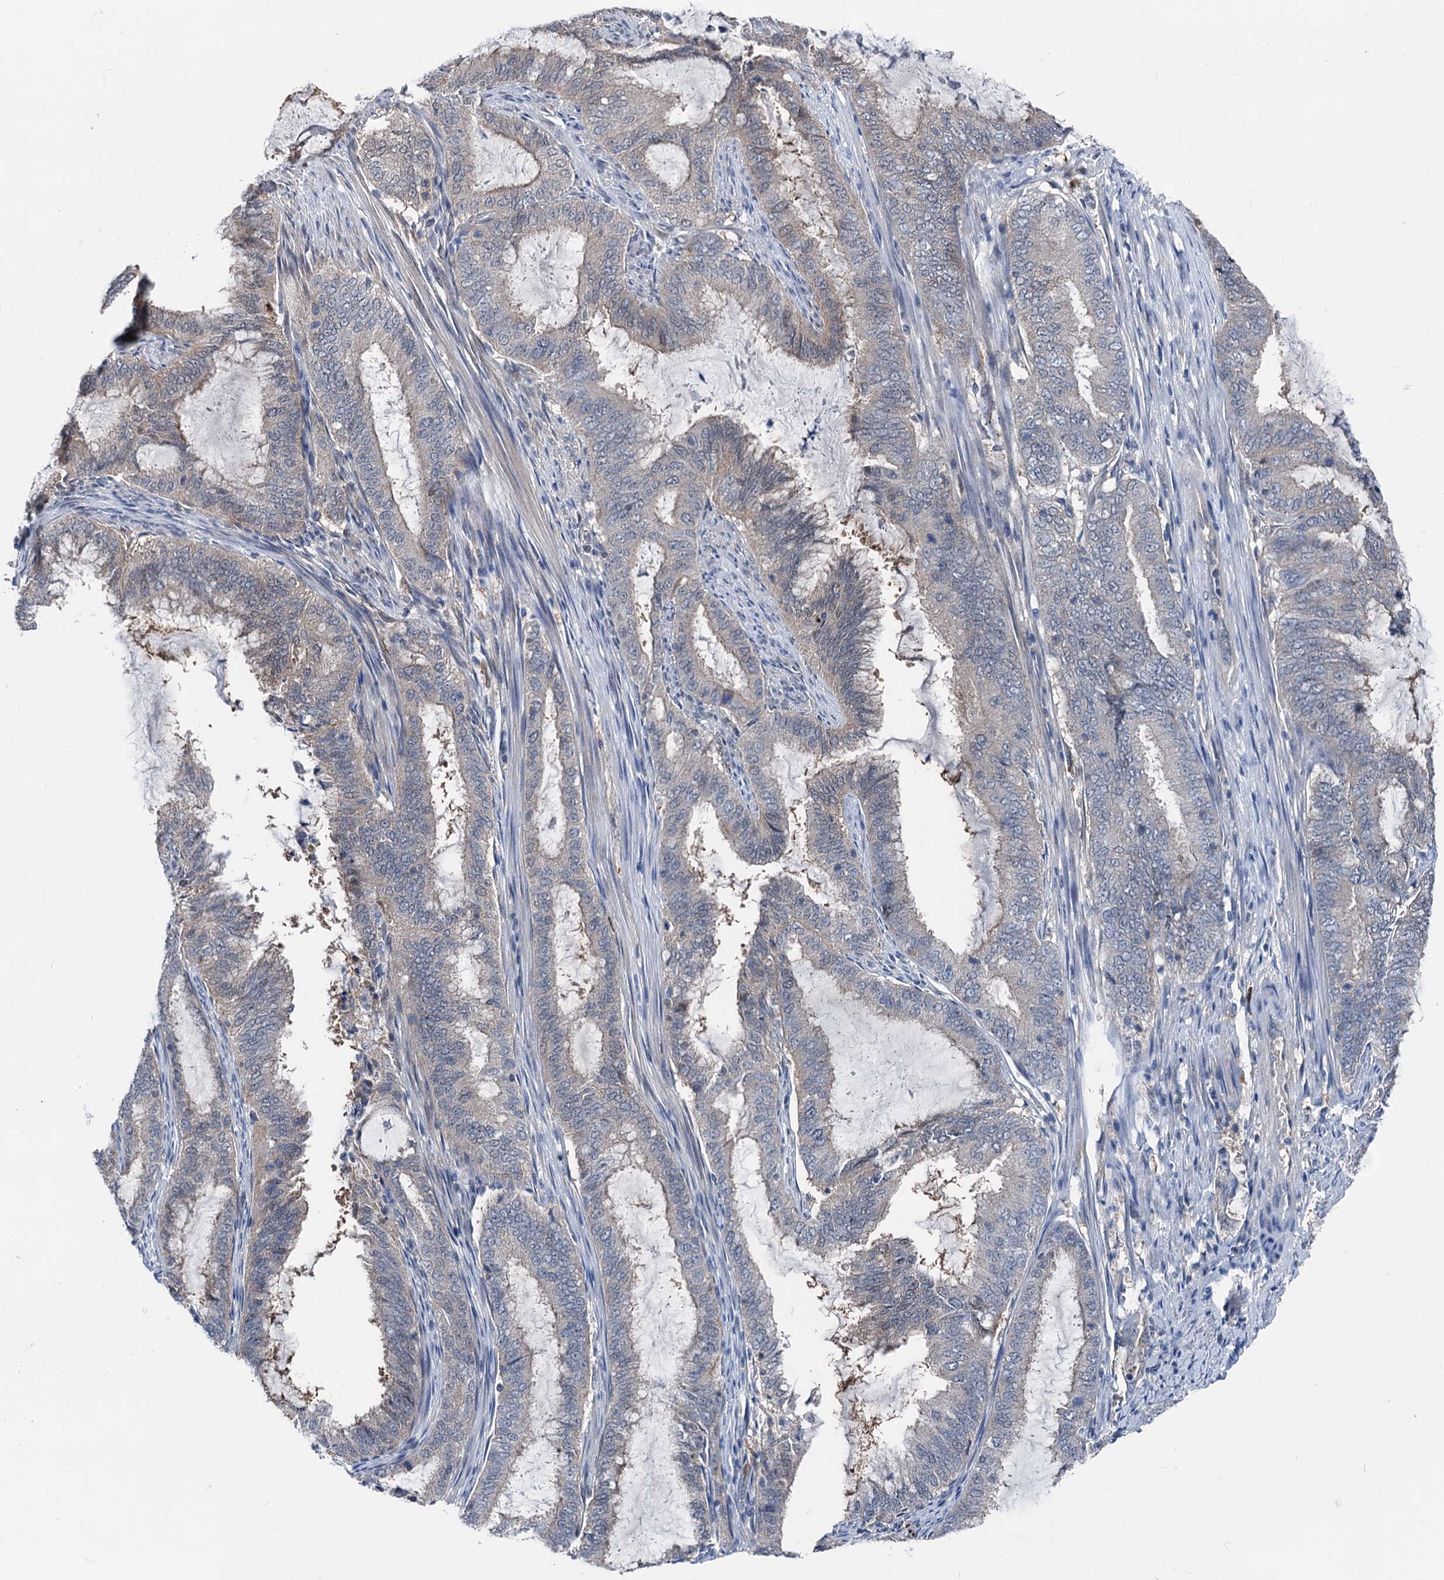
{"staining": {"intensity": "weak", "quantity": "<25%", "location": "cytoplasmic/membranous"}, "tissue": "endometrial cancer", "cell_type": "Tumor cells", "image_type": "cancer", "snomed": [{"axis": "morphology", "description": "Adenocarcinoma, NOS"}, {"axis": "topography", "description": "Endometrium"}], "caption": "Endometrial cancer was stained to show a protein in brown. There is no significant expression in tumor cells.", "gene": "GLO1", "patient": {"sex": "female", "age": 51}}